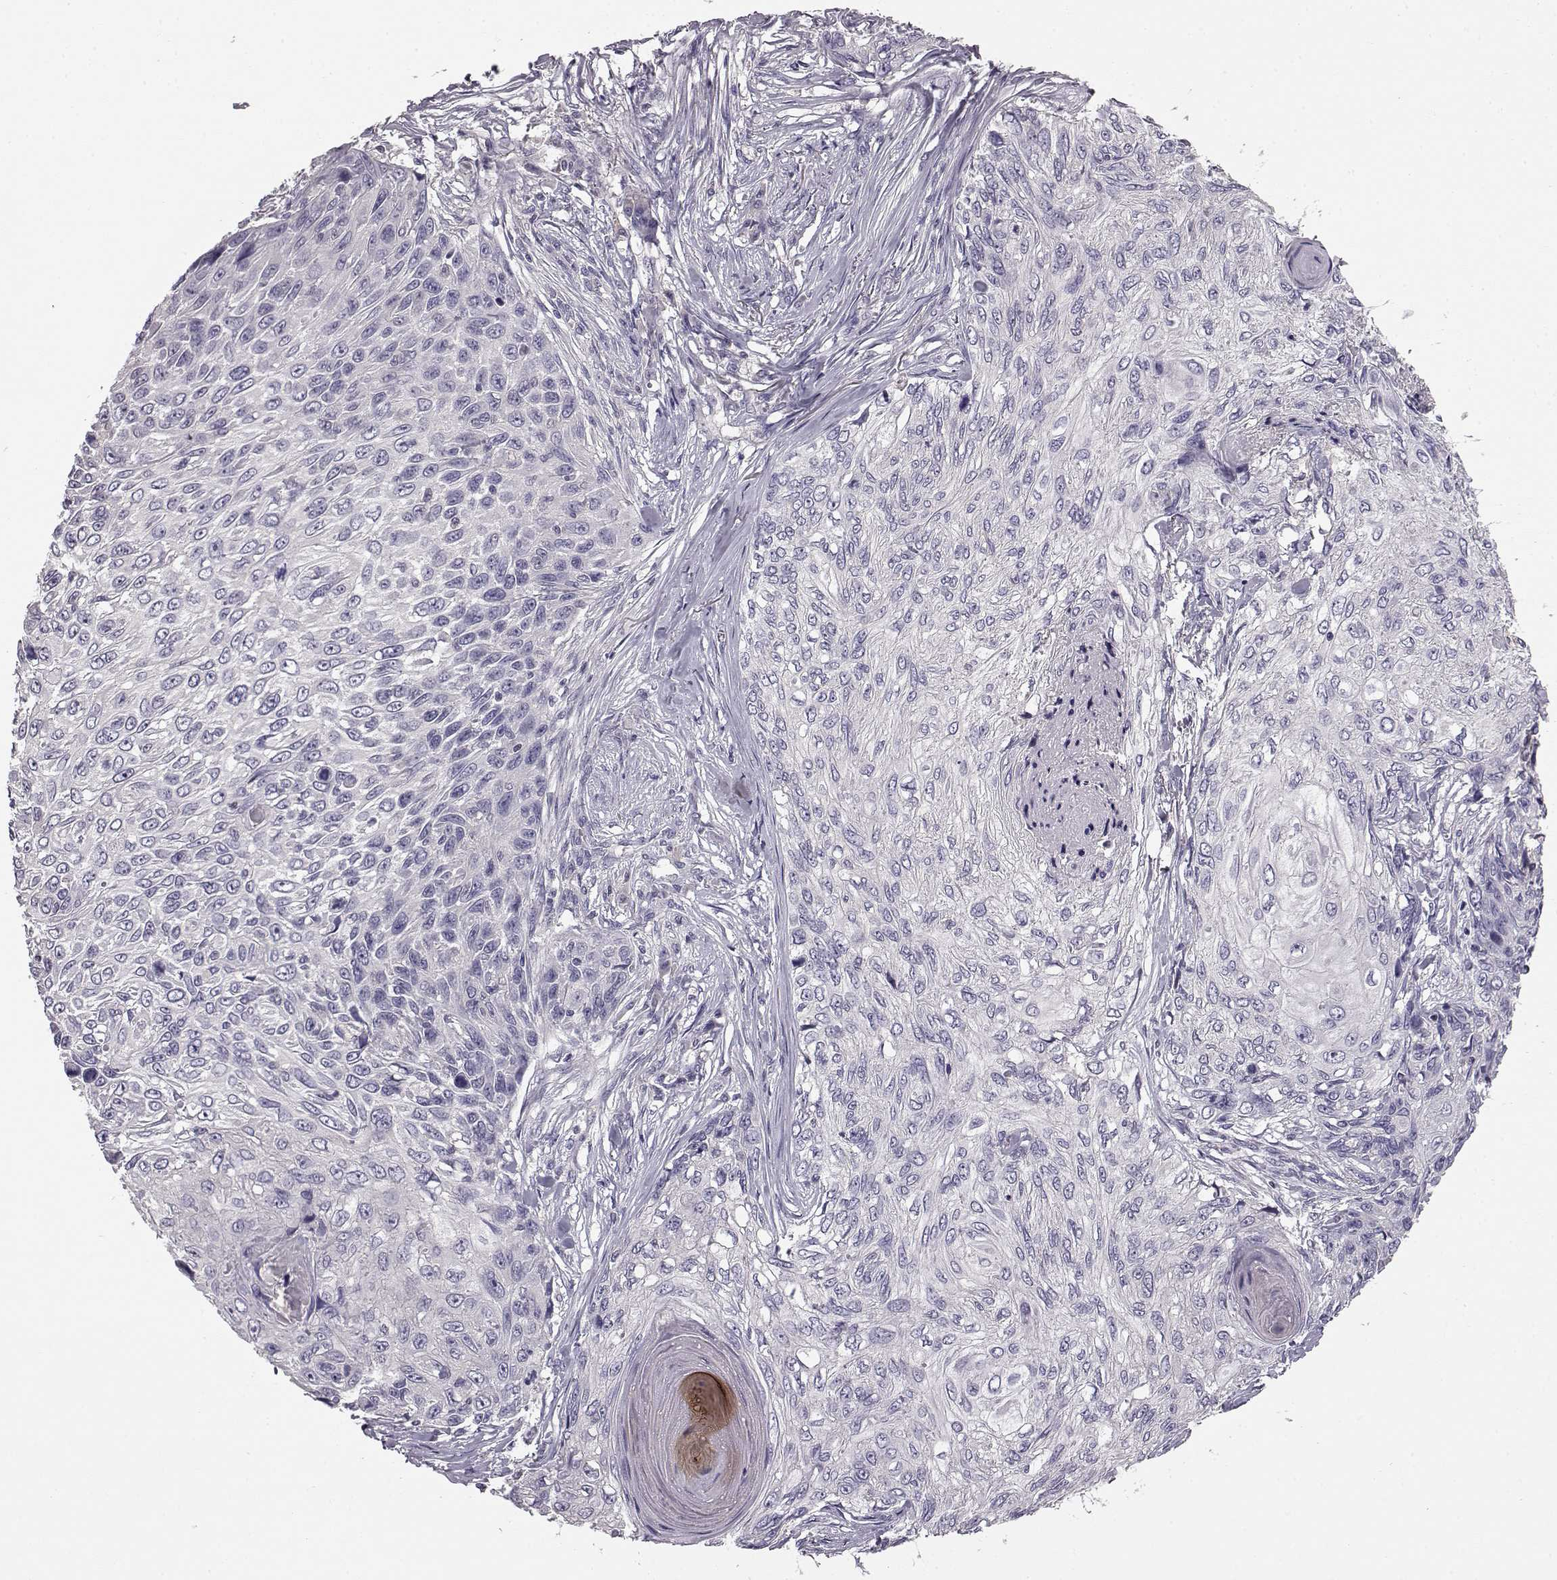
{"staining": {"intensity": "negative", "quantity": "none", "location": "none"}, "tissue": "skin cancer", "cell_type": "Tumor cells", "image_type": "cancer", "snomed": [{"axis": "morphology", "description": "Squamous cell carcinoma, NOS"}, {"axis": "topography", "description": "Skin"}], "caption": "High power microscopy histopathology image of an immunohistochemistry (IHC) photomicrograph of skin cancer, revealing no significant staining in tumor cells. (Stains: DAB IHC with hematoxylin counter stain, Microscopy: brightfield microscopy at high magnification).", "gene": "KRT85", "patient": {"sex": "male", "age": 92}}